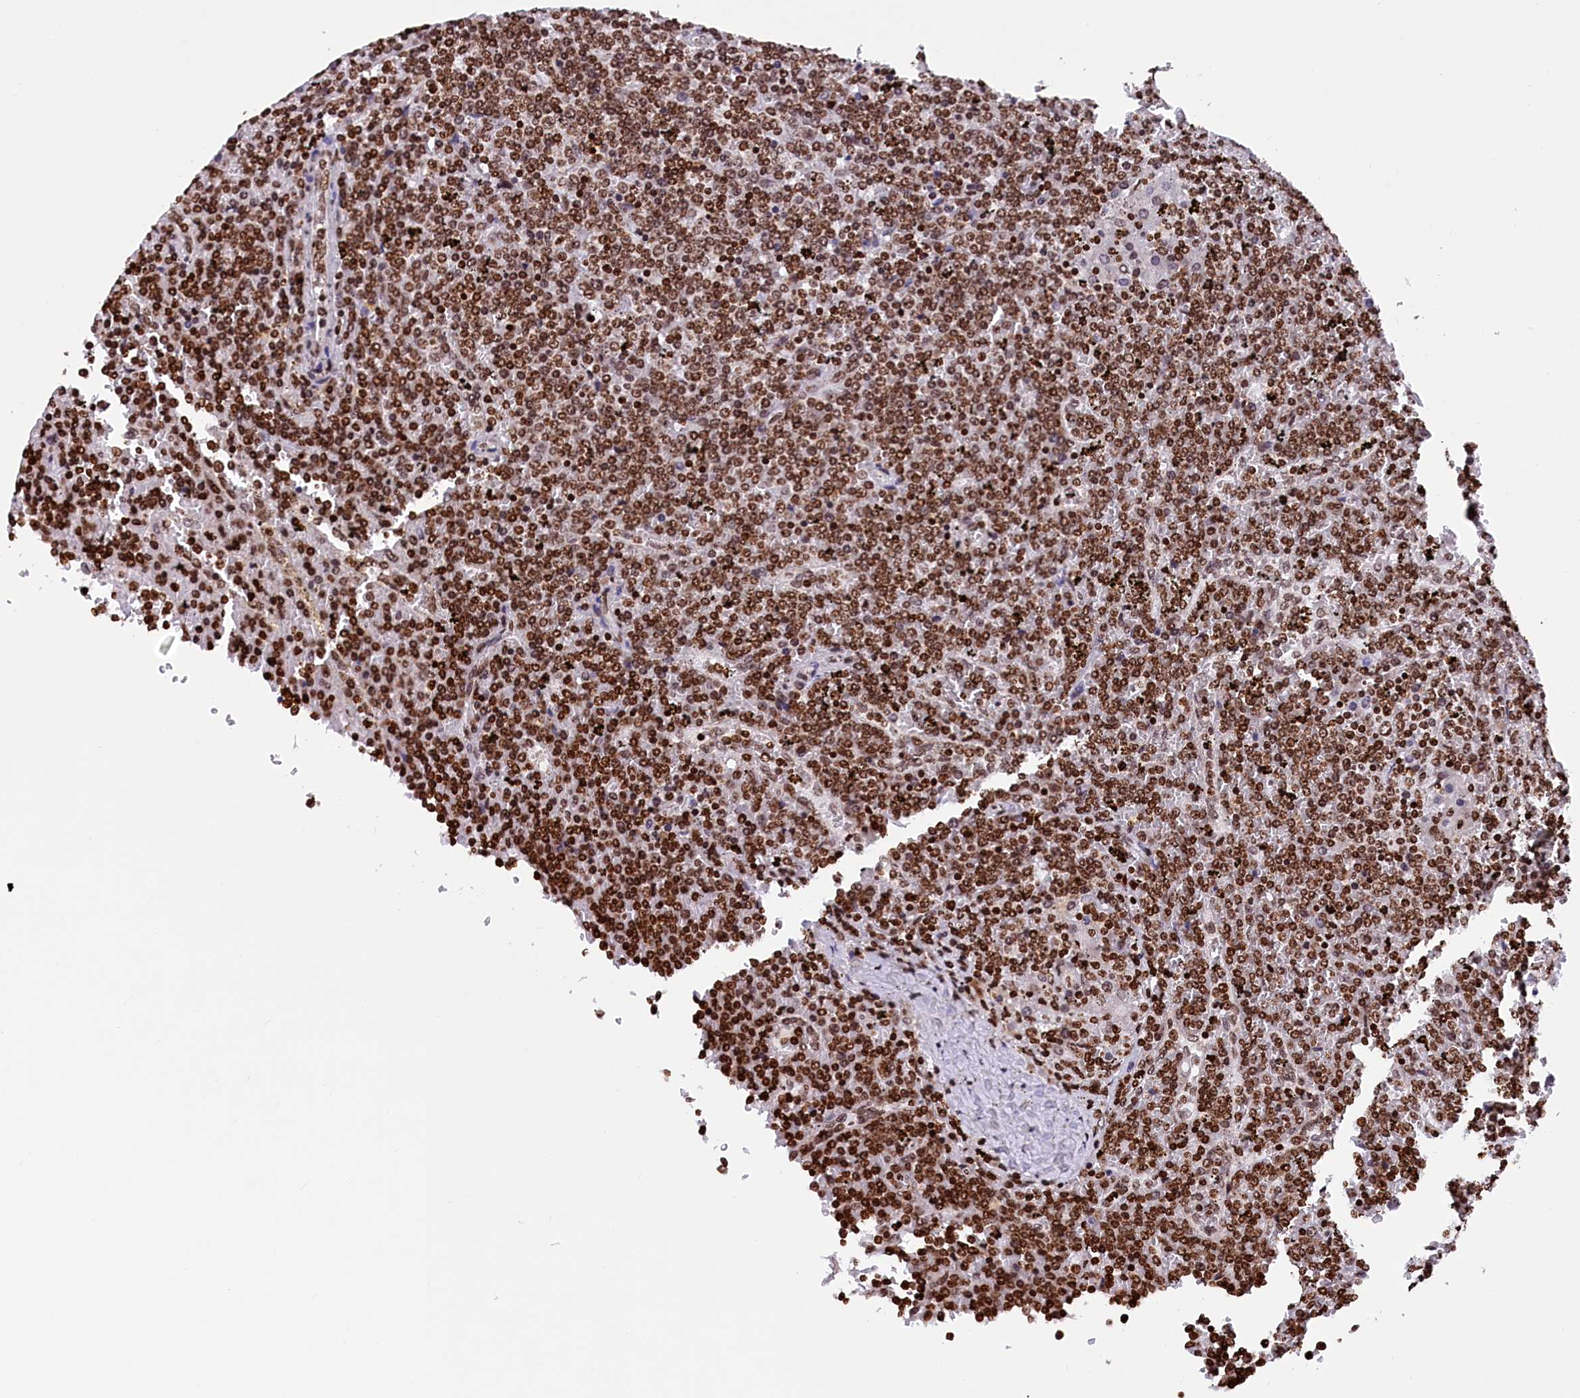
{"staining": {"intensity": "strong", "quantity": ">75%", "location": "nuclear"}, "tissue": "lymphoma", "cell_type": "Tumor cells", "image_type": "cancer", "snomed": [{"axis": "morphology", "description": "Malignant lymphoma, non-Hodgkin's type, Low grade"}, {"axis": "topography", "description": "Spleen"}], "caption": "Protein staining shows strong nuclear staining in approximately >75% of tumor cells in malignant lymphoma, non-Hodgkin's type (low-grade).", "gene": "TIMM29", "patient": {"sex": "female", "age": 19}}